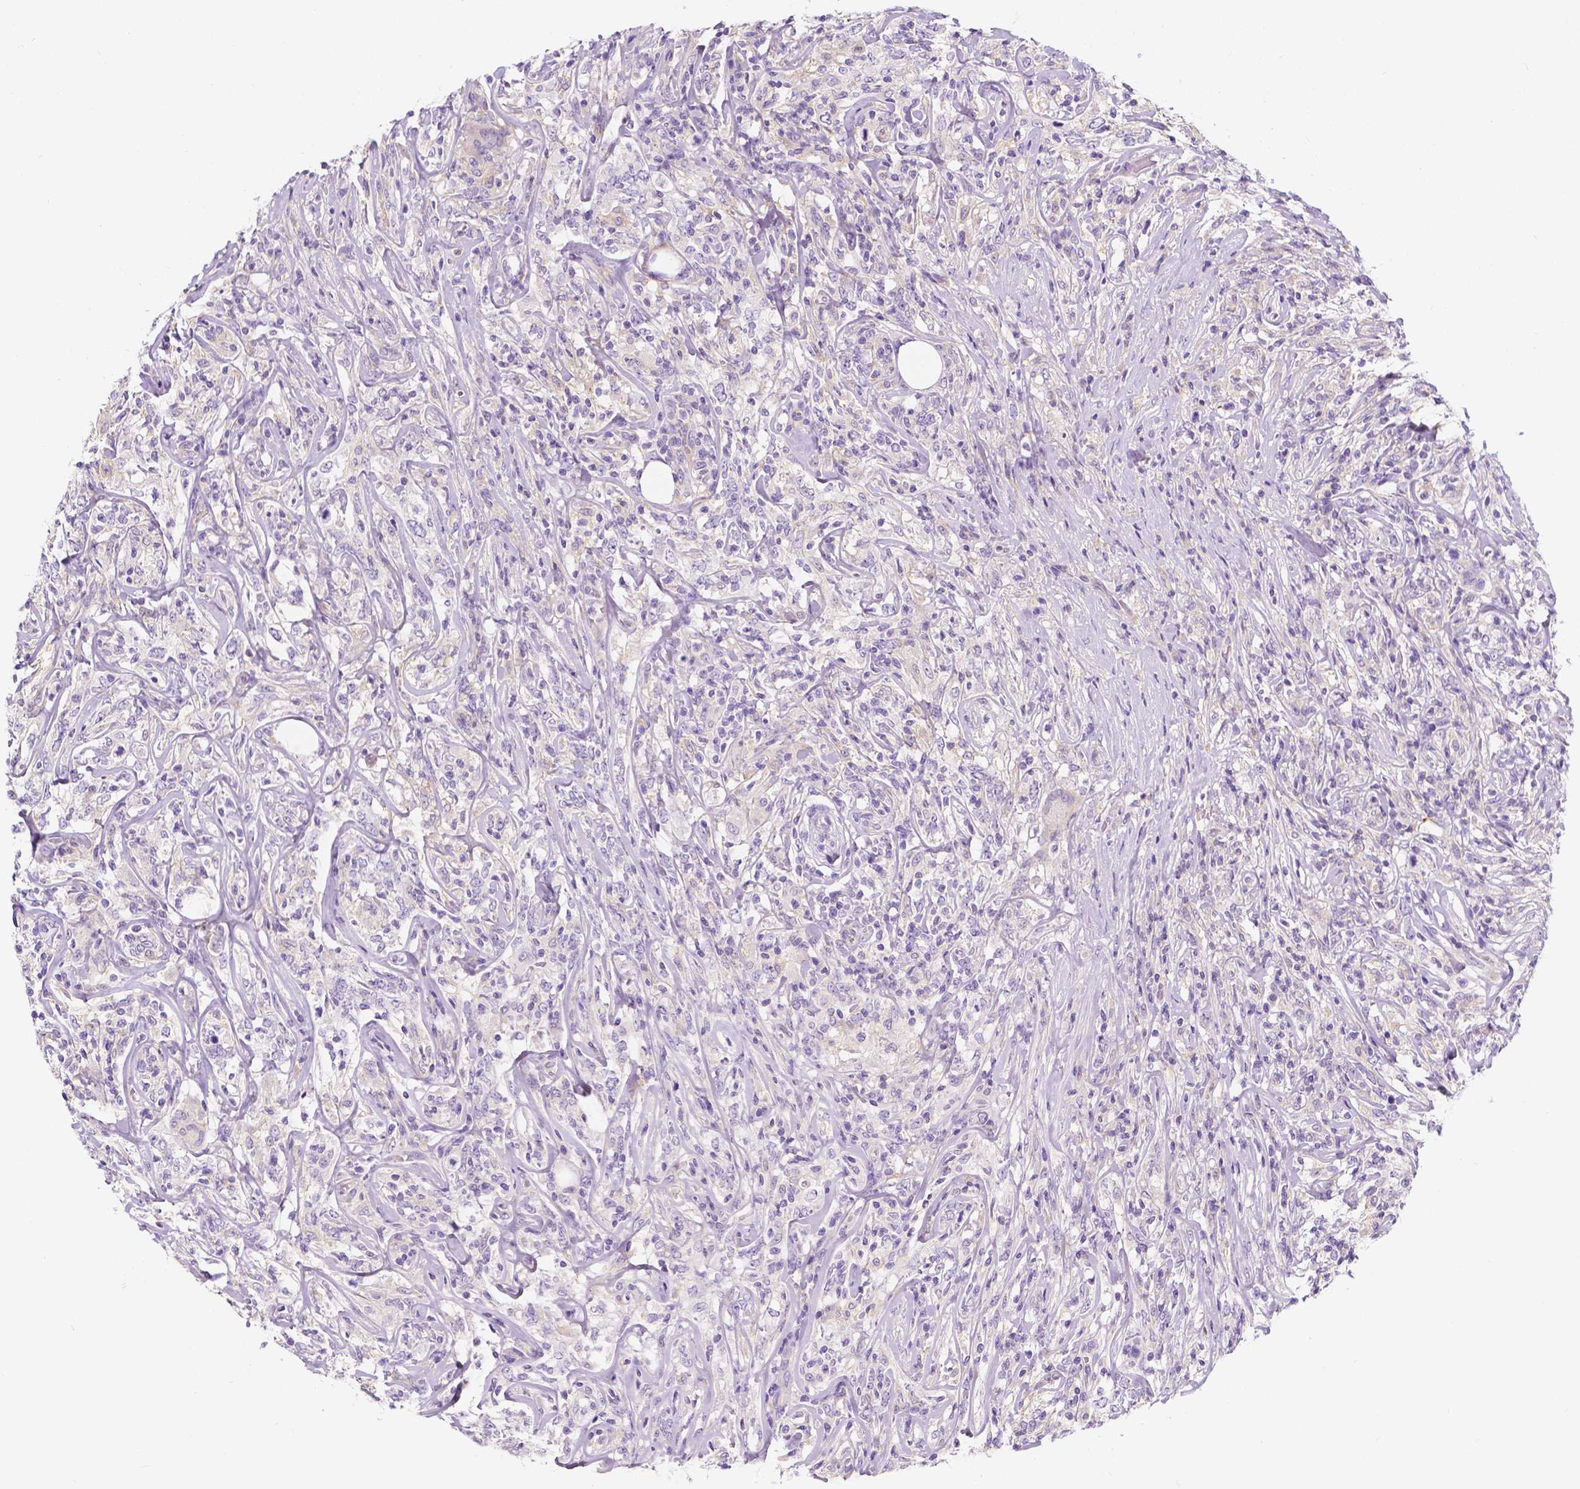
{"staining": {"intensity": "negative", "quantity": "none", "location": "none"}, "tissue": "lymphoma", "cell_type": "Tumor cells", "image_type": "cancer", "snomed": [{"axis": "morphology", "description": "Malignant lymphoma, non-Hodgkin's type, High grade"}, {"axis": "topography", "description": "Lymph node"}], "caption": "The photomicrograph displays no significant expression in tumor cells of lymphoma.", "gene": "SIRT2", "patient": {"sex": "female", "age": 84}}